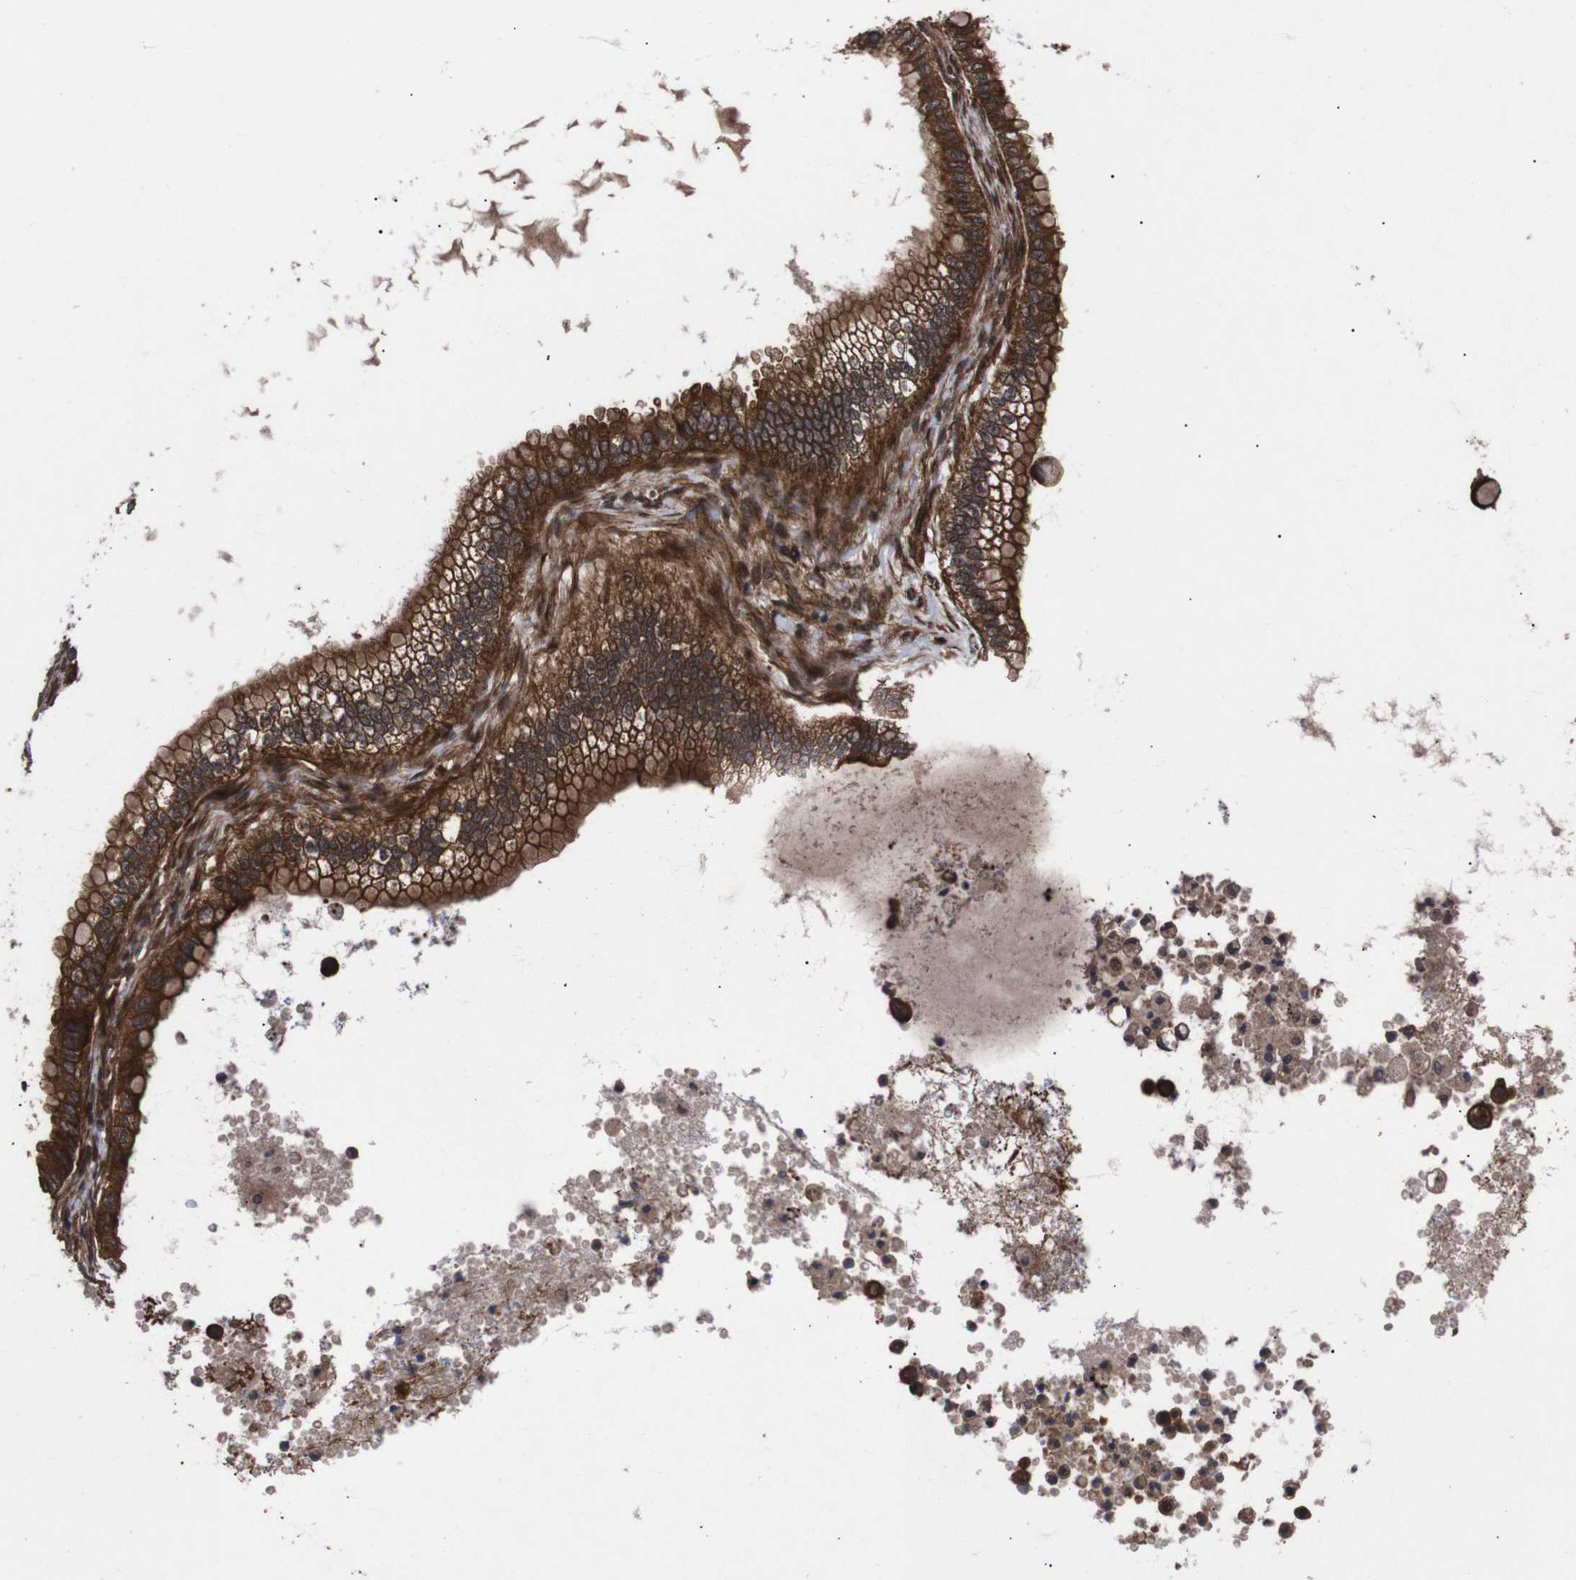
{"staining": {"intensity": "strong", "quantity": ">75%", "location": "cytoplasmic/membranous"}, "tissue": "ovarian cancer", "cell_type": "Tumor cells", "image_type": "cancer", "snomed": [{"axis": "morphology", "description": "Cystadenocarcinoma, mucinous, NOS"}, {"axis": "topography", "description": "Ovary"}], "caption": "The micrograph reveals a brown stain indicating the presence of a protein in the cytoplasmic/membranous of tumor cells in ovarian cancer.", "gene": "PAWR", "patient": {"sex": "female", "age": 80}}